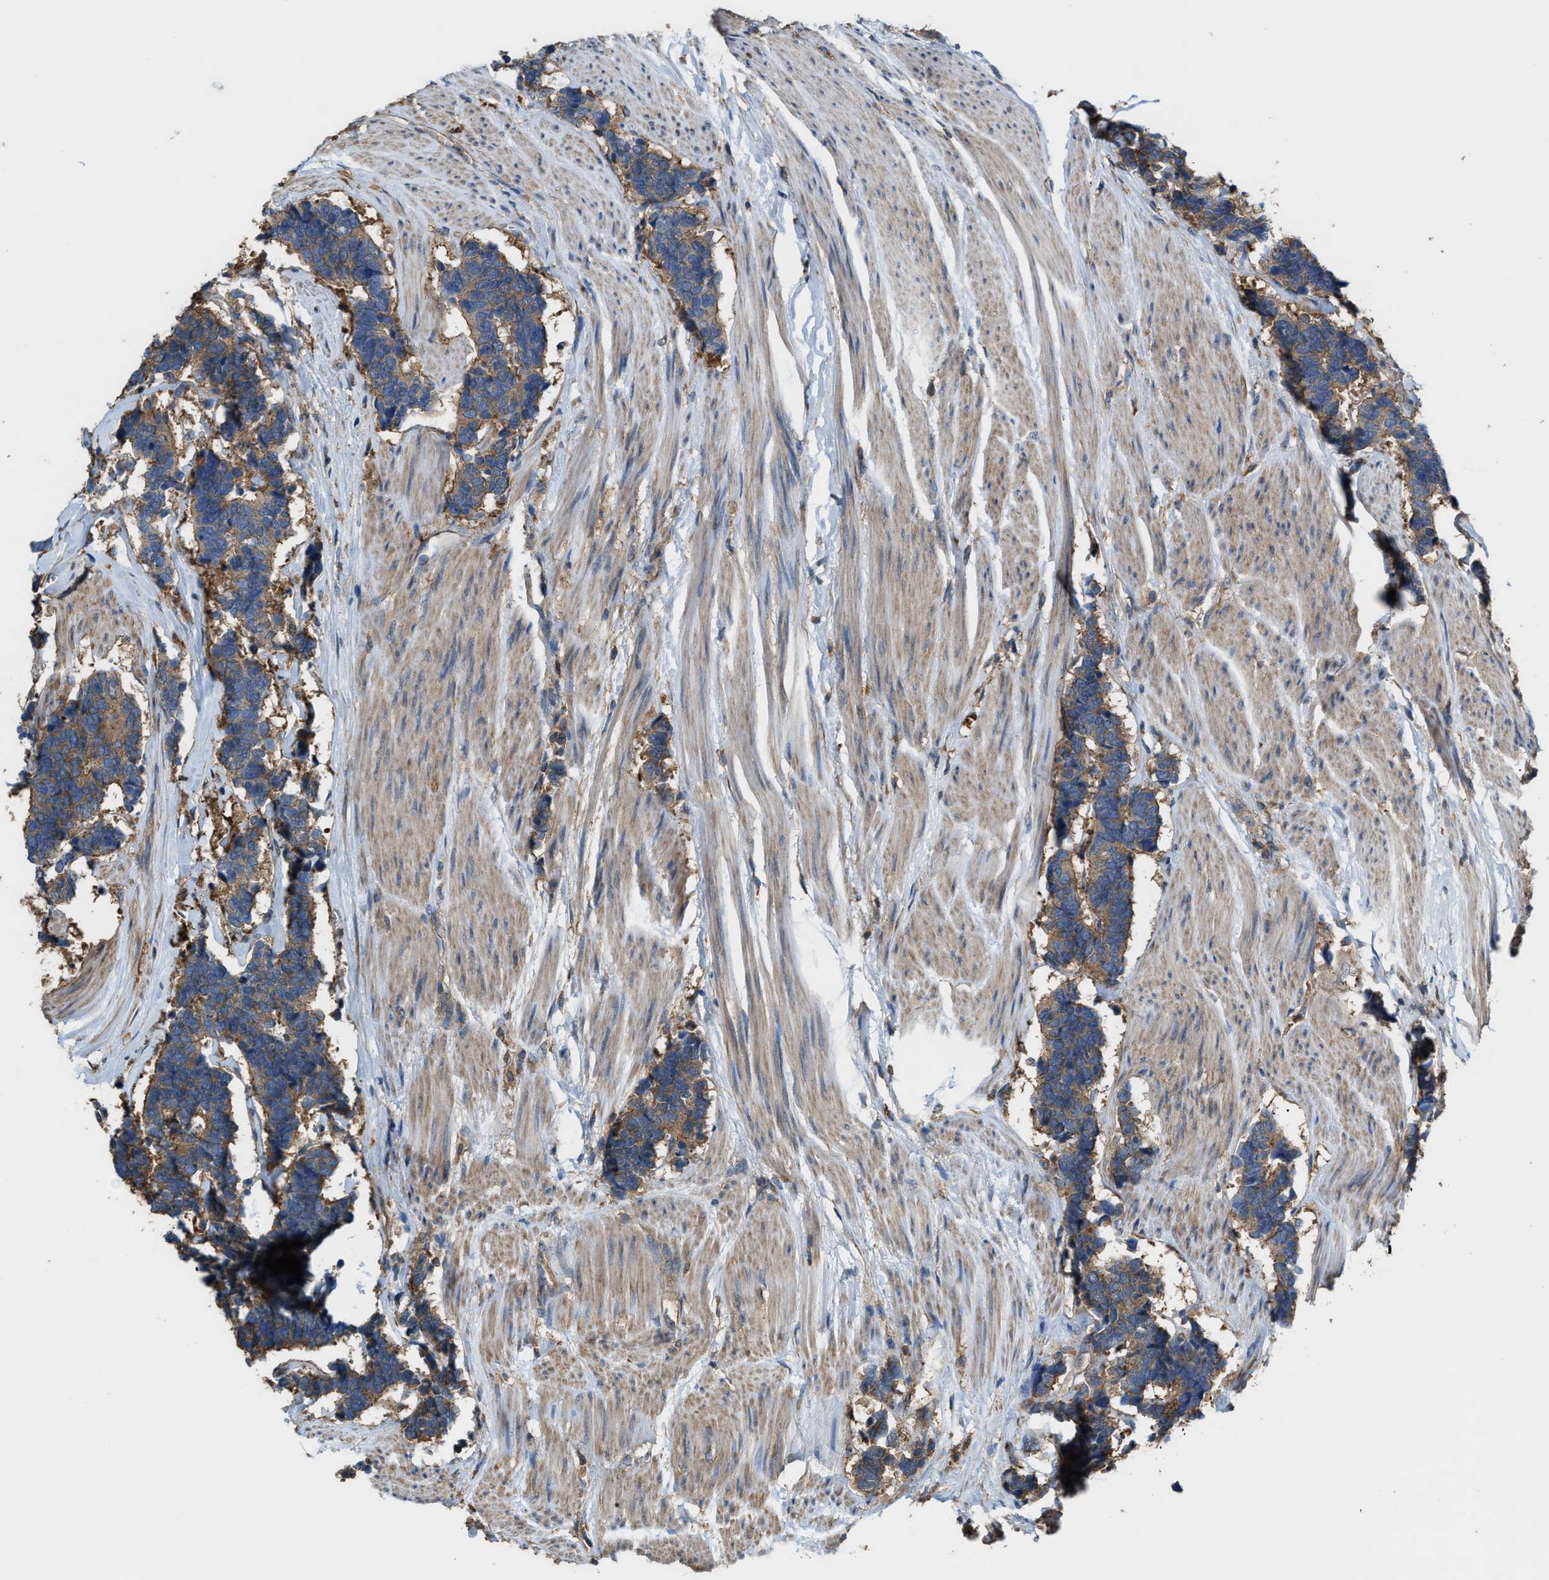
{"staining": {"intensity": "moderate", "quantity": ">75%", "location": "cytoplasmic/membranous"}, "tissue": "carcinoid", "cell_type": "Tumor cells", "image_type": "cancer", "snomed": [{"axis": "morphology", "description": "Carcinoma, NOS"}, {"axis": "morphology", "description": "Carcinoid, malignant, NOS"}, {"axis": "topography", "description": "Urinary bladder"}], "caption": "Brown immunohistochemical staining in human carcinoma shows moderate cytoplasmic/membranous positivity in about >75% of tumor cells.", "gene": "ATIC", "patient": {"sex": "male", "age": 57}}